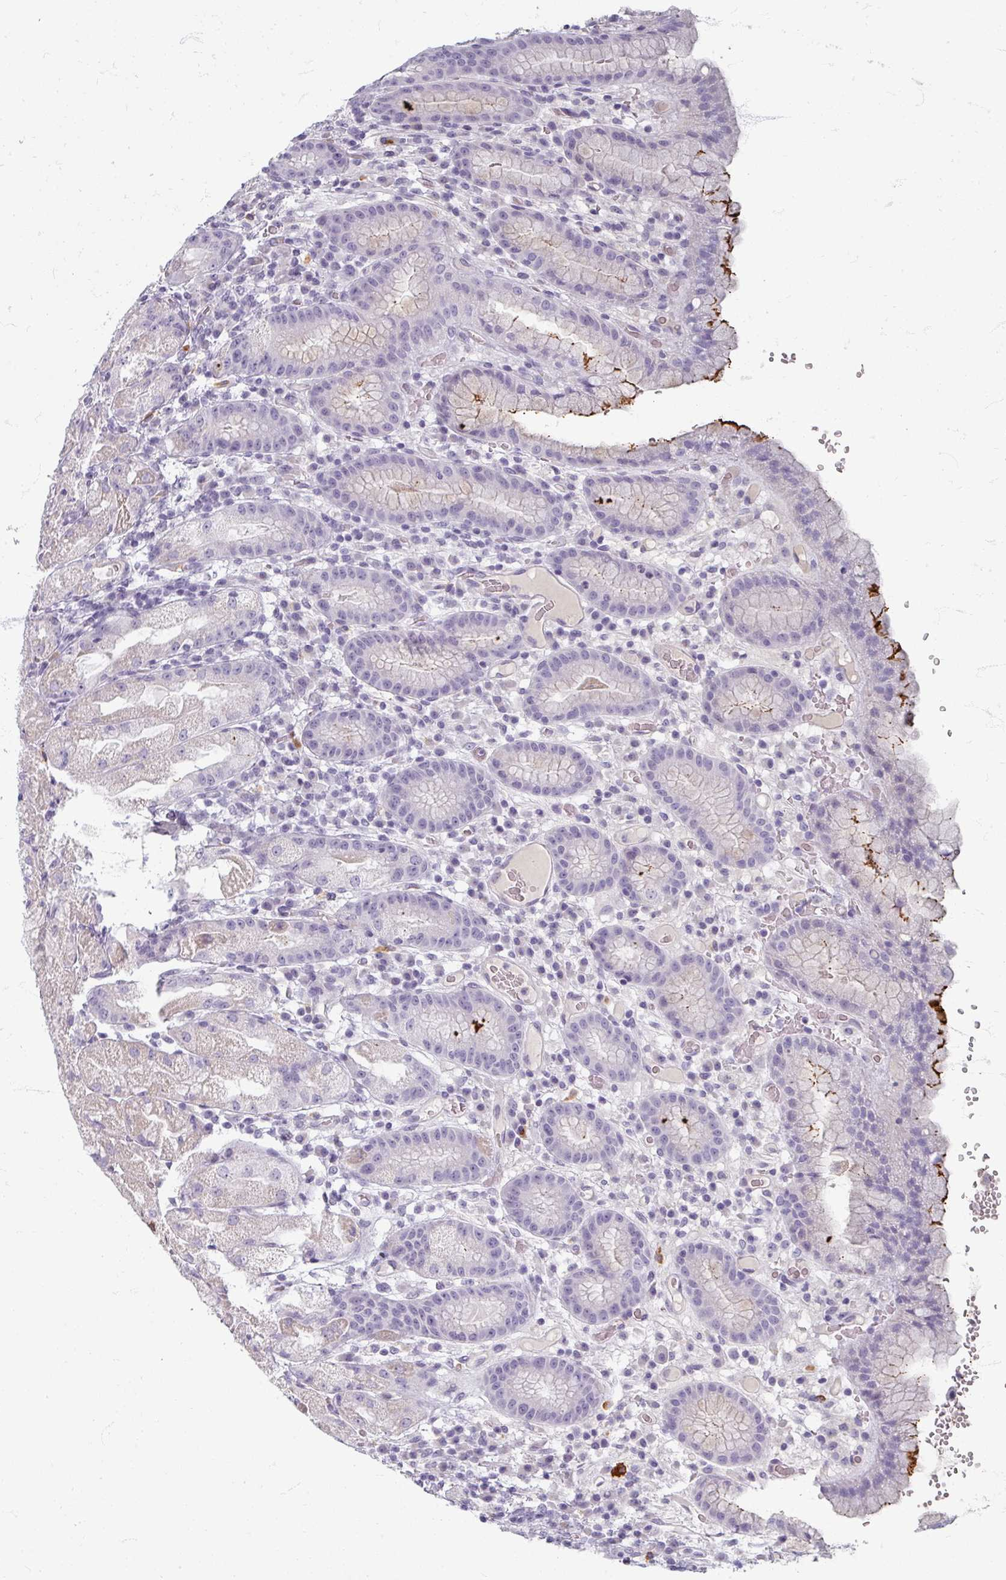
{"staining": {"intensity": "negative", "quantity": "none", "location": "none"}, "tissue": "stomach", "cell_type": "Glandular cells", "image_type": "normal", "snomed": [{"axis": "morphology", "description": "Normal tissue, NOS"}, {"axis": "topography", "description": "Stomach, upper"}], "caption": "High power microscopy histopathology image of an immunohistochemistry (IHC) image of unremarkable stomach, revealing no significant positivity in glandular cells.", "gene": "ZNF878", "patient": {"sex": "male", "age": 52}}